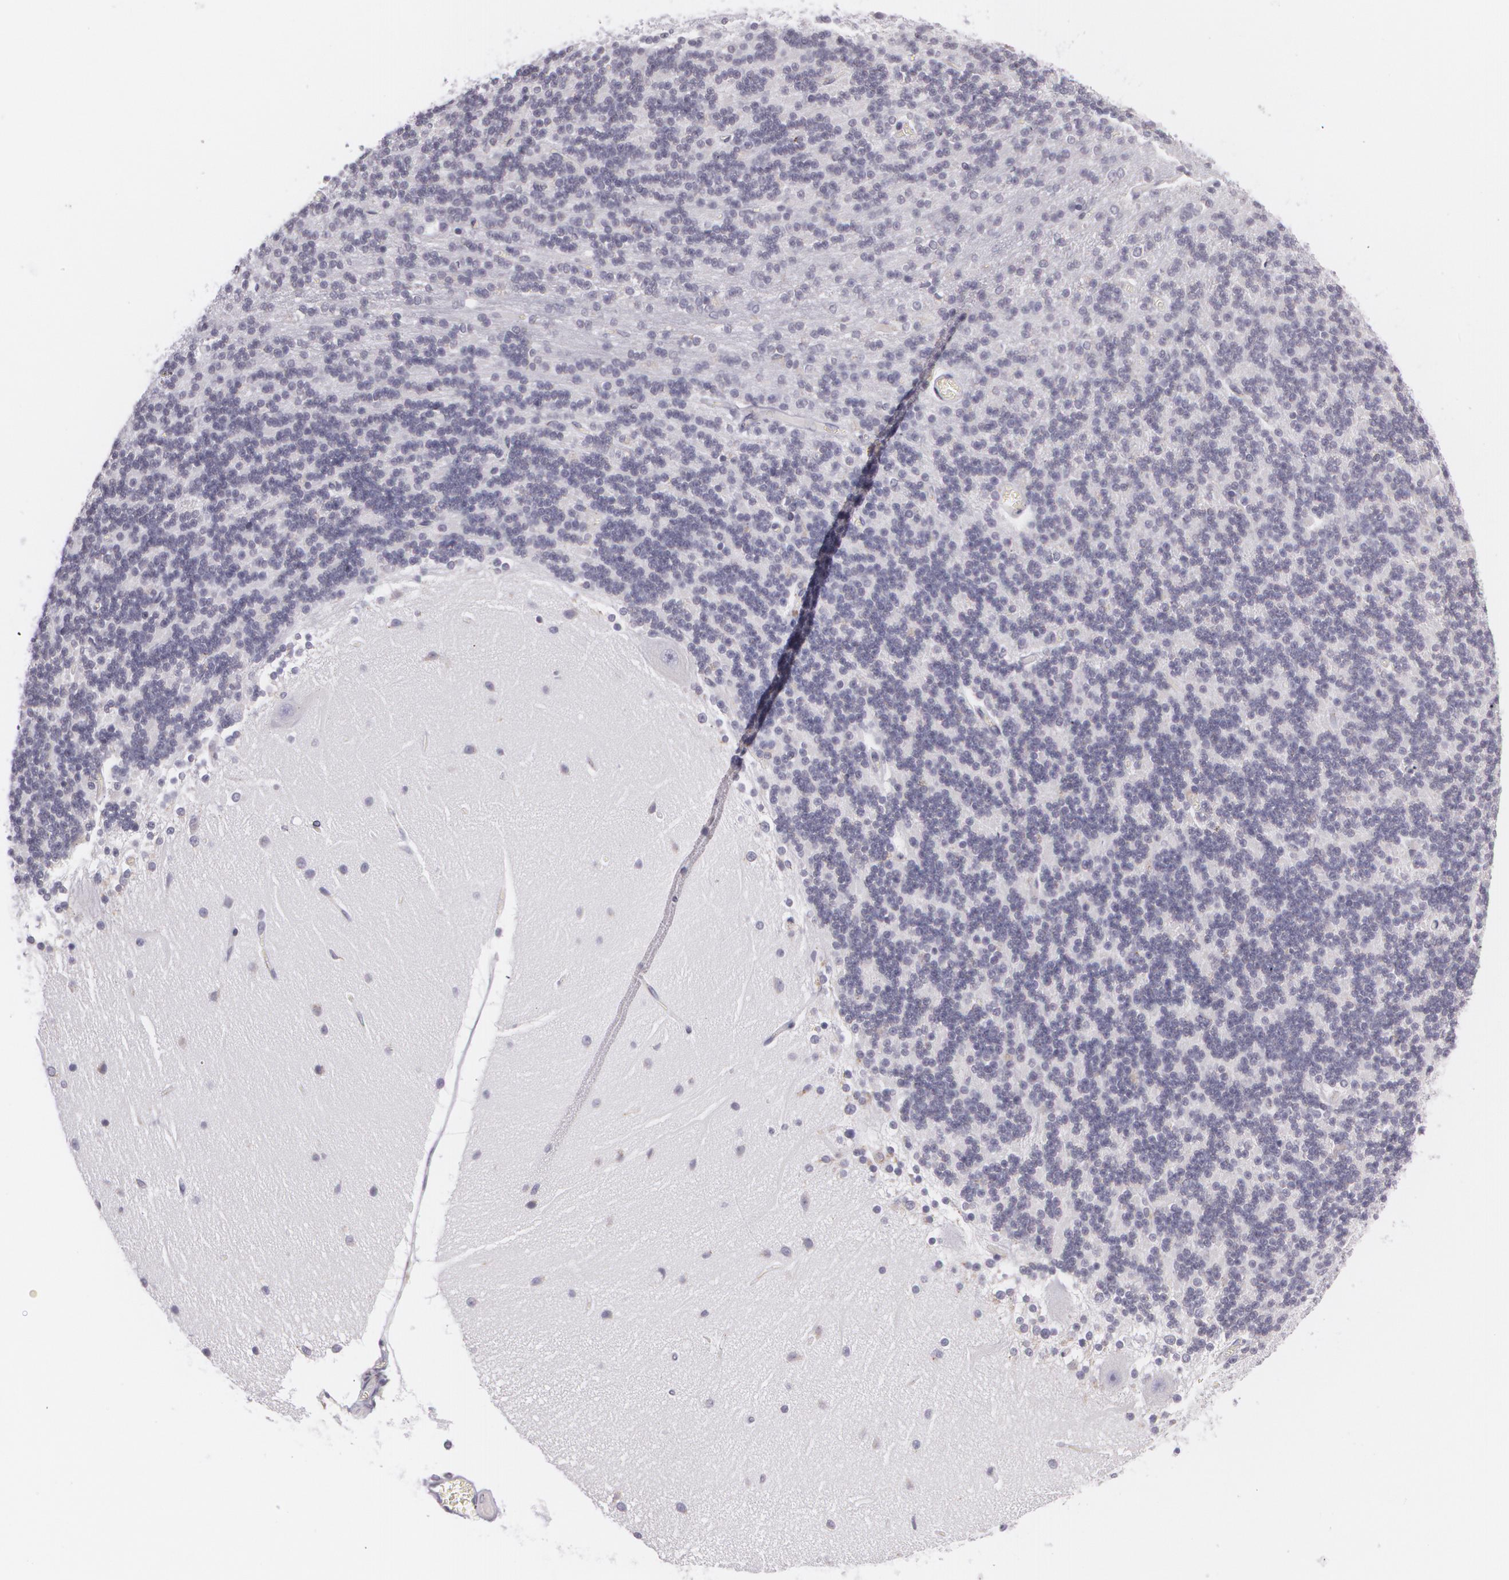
{"staining": {"intensity": "negative", "quantity": "none", "location": "none"}, "tissue": "cerebellum", "cell_type": "Cells in granular layer", "image_type": "normal", "snomed": [{"axis": "morphology", "description": "Normal tissue, NOS"}, {"axis": "topography", "description": "Cerebellum"}], "caption": "Cerebellum stained for a protein using immunohistochemistry shows no staining cells in granular layer.", "gene": "CILK1", "patient": {"sex": "female", "age": 54}}